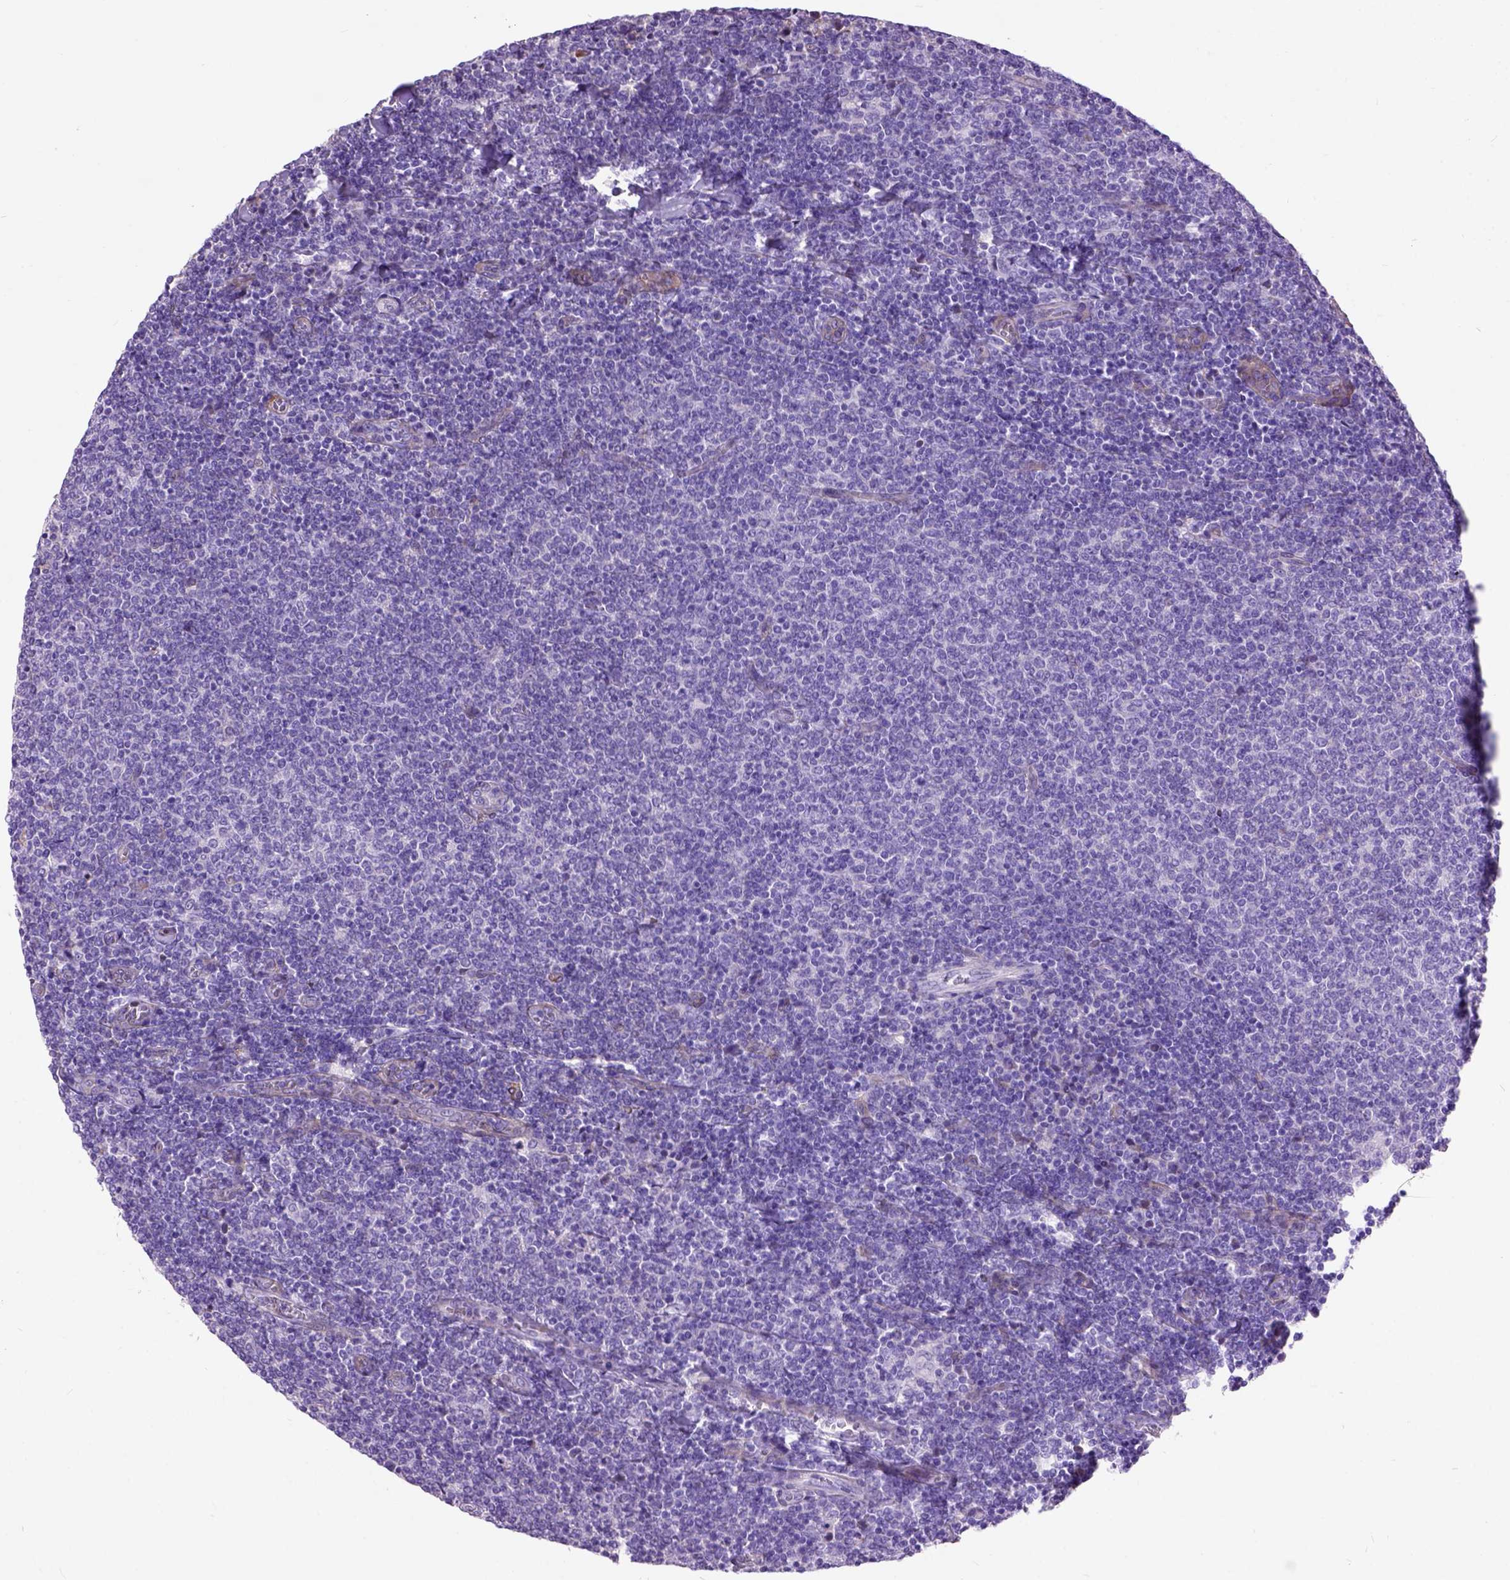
{"staining": {"intensity": "negative", "quantity": "none", "location": "none"}, "tissue": "lymphoma", "cell_type": "Tumor cells", "image_type": "cancer", "snomed": [{"axis": "morphology", "description": "Malignant lymphoma, non-Hodgkin's type, Low grade"}, {"axis": "topography", "description": "Lymph node"}], "caption": "Immunohistochemistry of human low-grade malignant lymphoma, non-Hodgkin's type exhibits no expression in tumor cells.", "gene": "MAPT", "patient": {"sex": "male", "age": 52}}